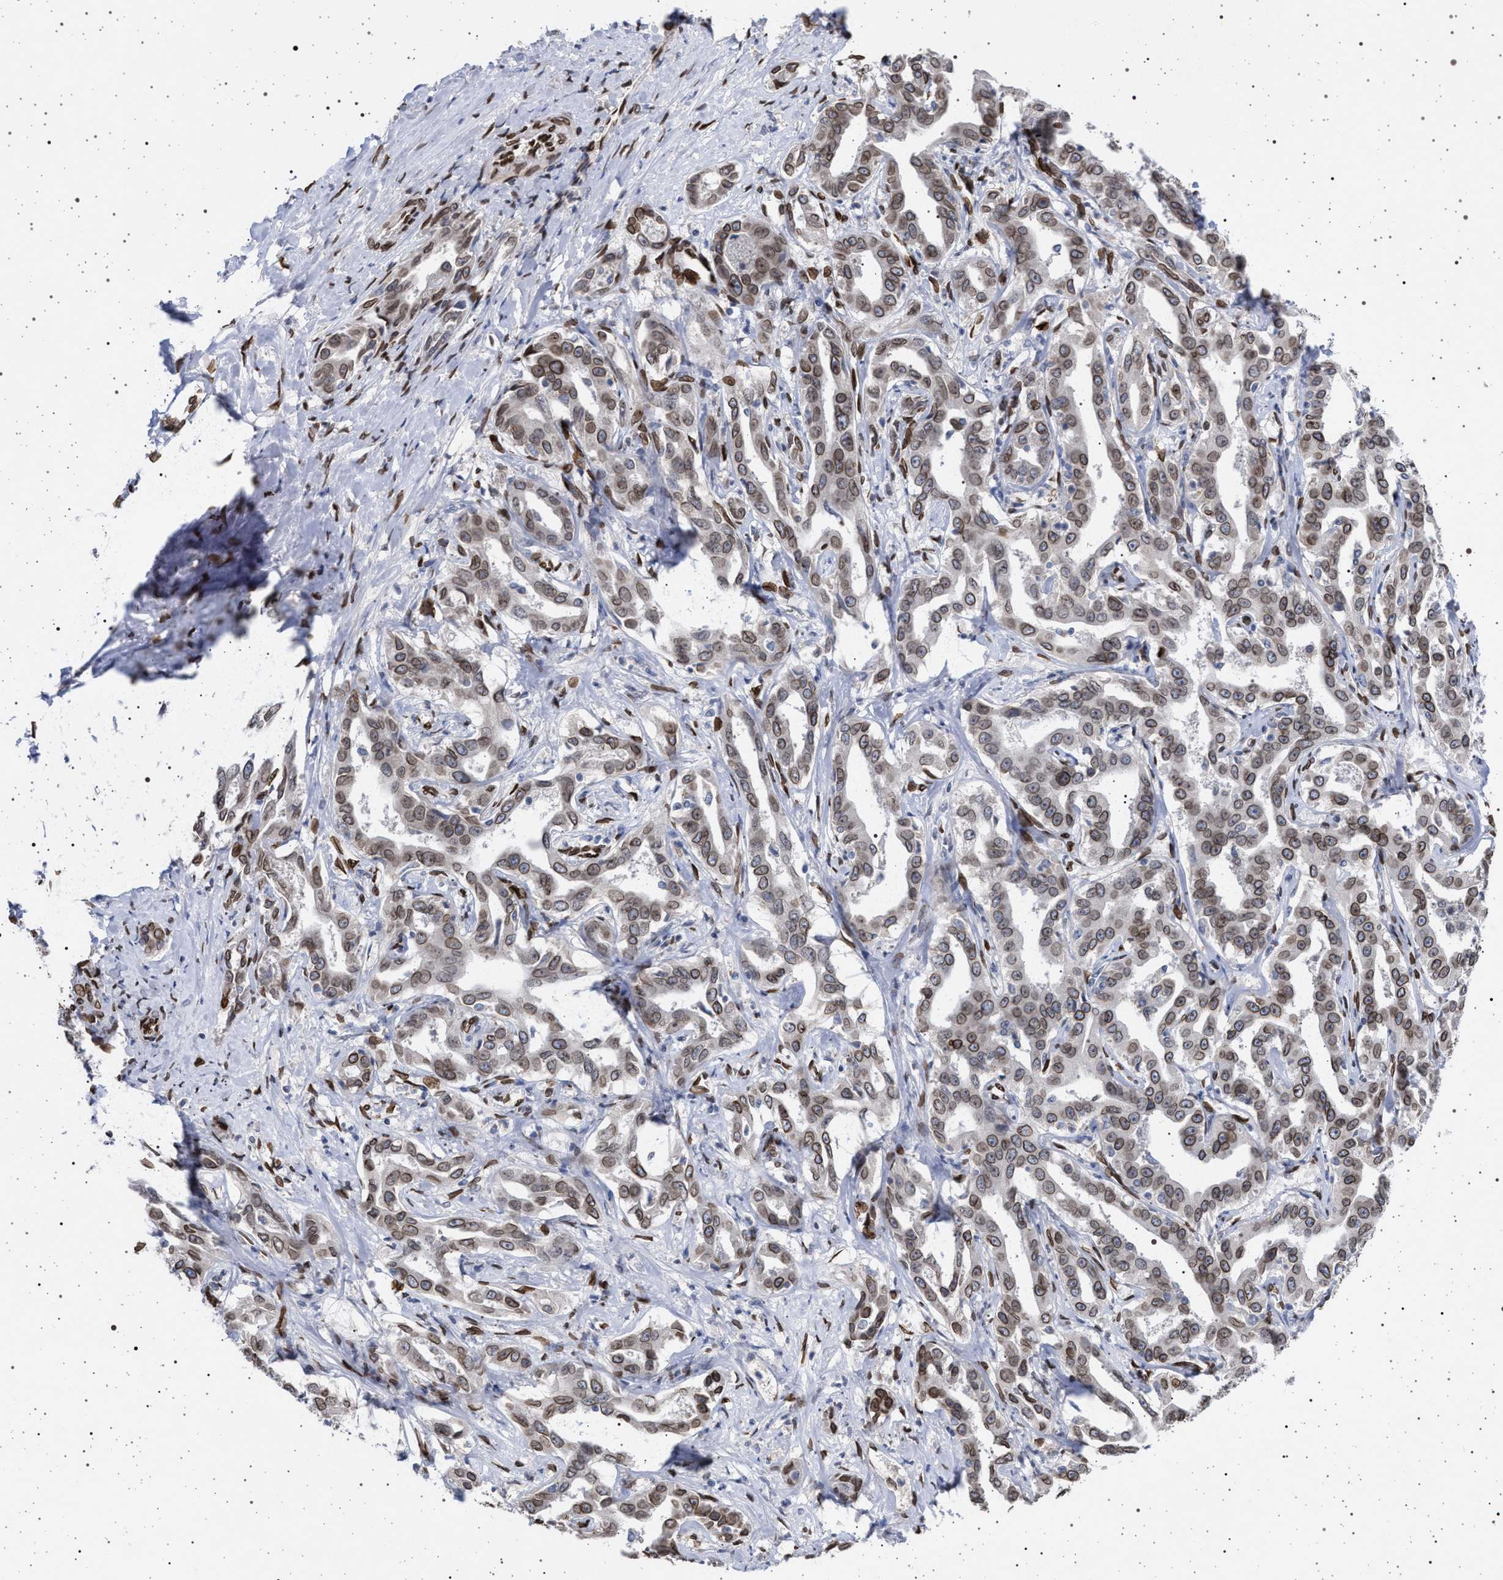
{"staining": {"intensity": "moderate", "quantity": ">75%", "location": "cytoplasmic/membranous,nuclear"}, "tissue": "liver cancer", "cell_type": "Tumor cells", "image_type": "cancer", "snomed": [{"axis": "morphology", "description": "Cholangiocarcinoma"}, {"axis": "topography", "description": "Liver"}], "caption": "Immunohistochemistry (IHC) staining of liver cancer (cholangiocarcinoma), which shows medium levels of moderate cytoplasmic/membranous and nuclear positivity in about >75% of tumor cells indicating moderate cytoplasmic/membranous and nuclear protein positivity. The staining was performed using DAB (brown) for protein detection and nuclei were counterstained in hematoxylin (blue).", "gene": "ING2", "patient": {"sex": "male", "age": 59}}